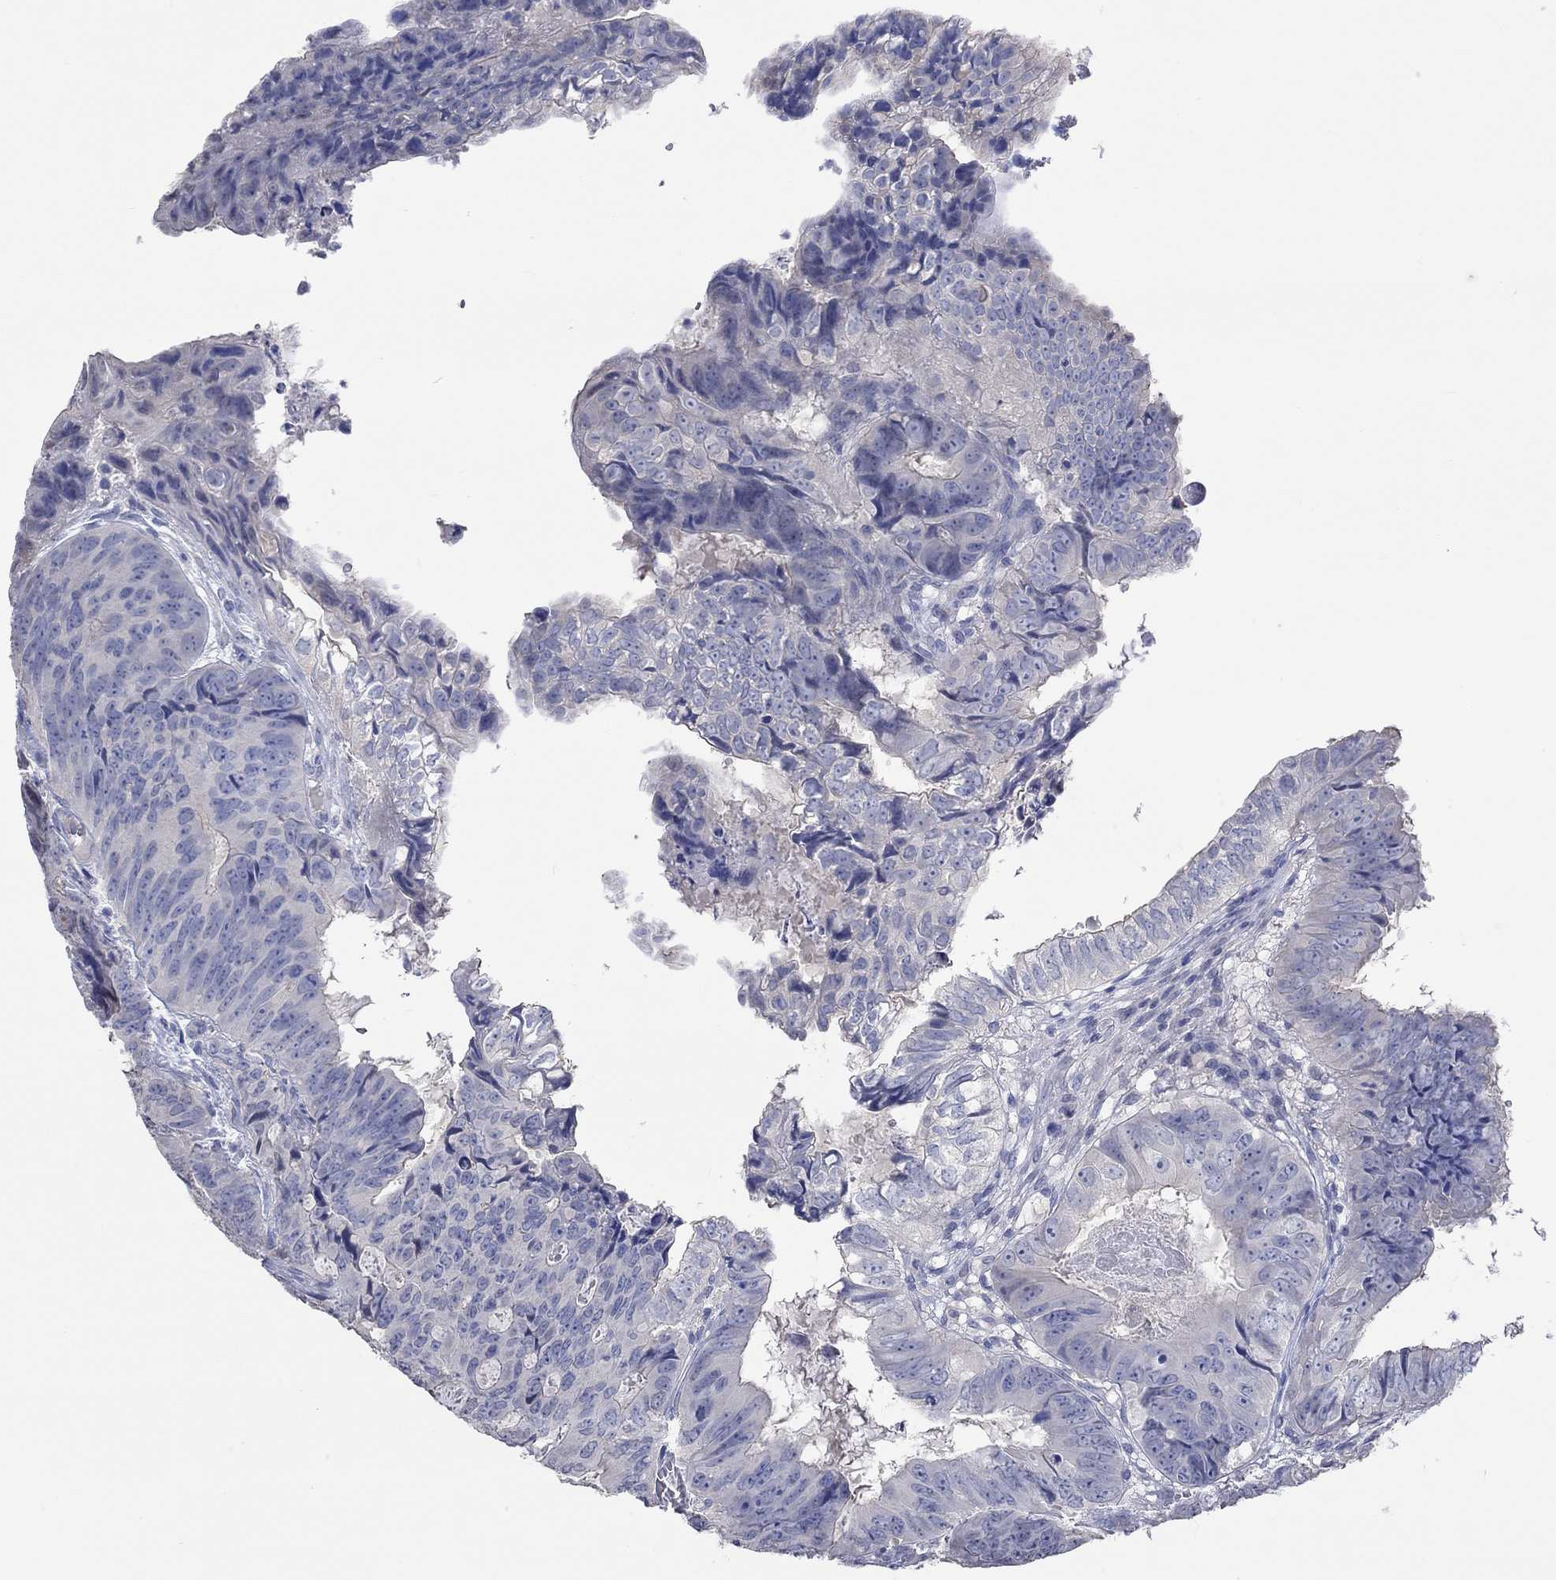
{"staining": {"intensity": "negative", "quantity": "none", "location": "none"}, "tissue": "colorectal cancer", "cell_type": "Tumor cells", "image_type": "cancer", "snomed": [{"axis": "morphology", "description": "Adenocarcinoma, NOS"}, {"axis": "topography", "description": "Colon"}], "caption": "The photomicrograph shows no staining of tumor cells in colorectal cancer (adenocarcinoma).", "gene": "PNMA5", "patient": {"sex": "male", "age": 79}}